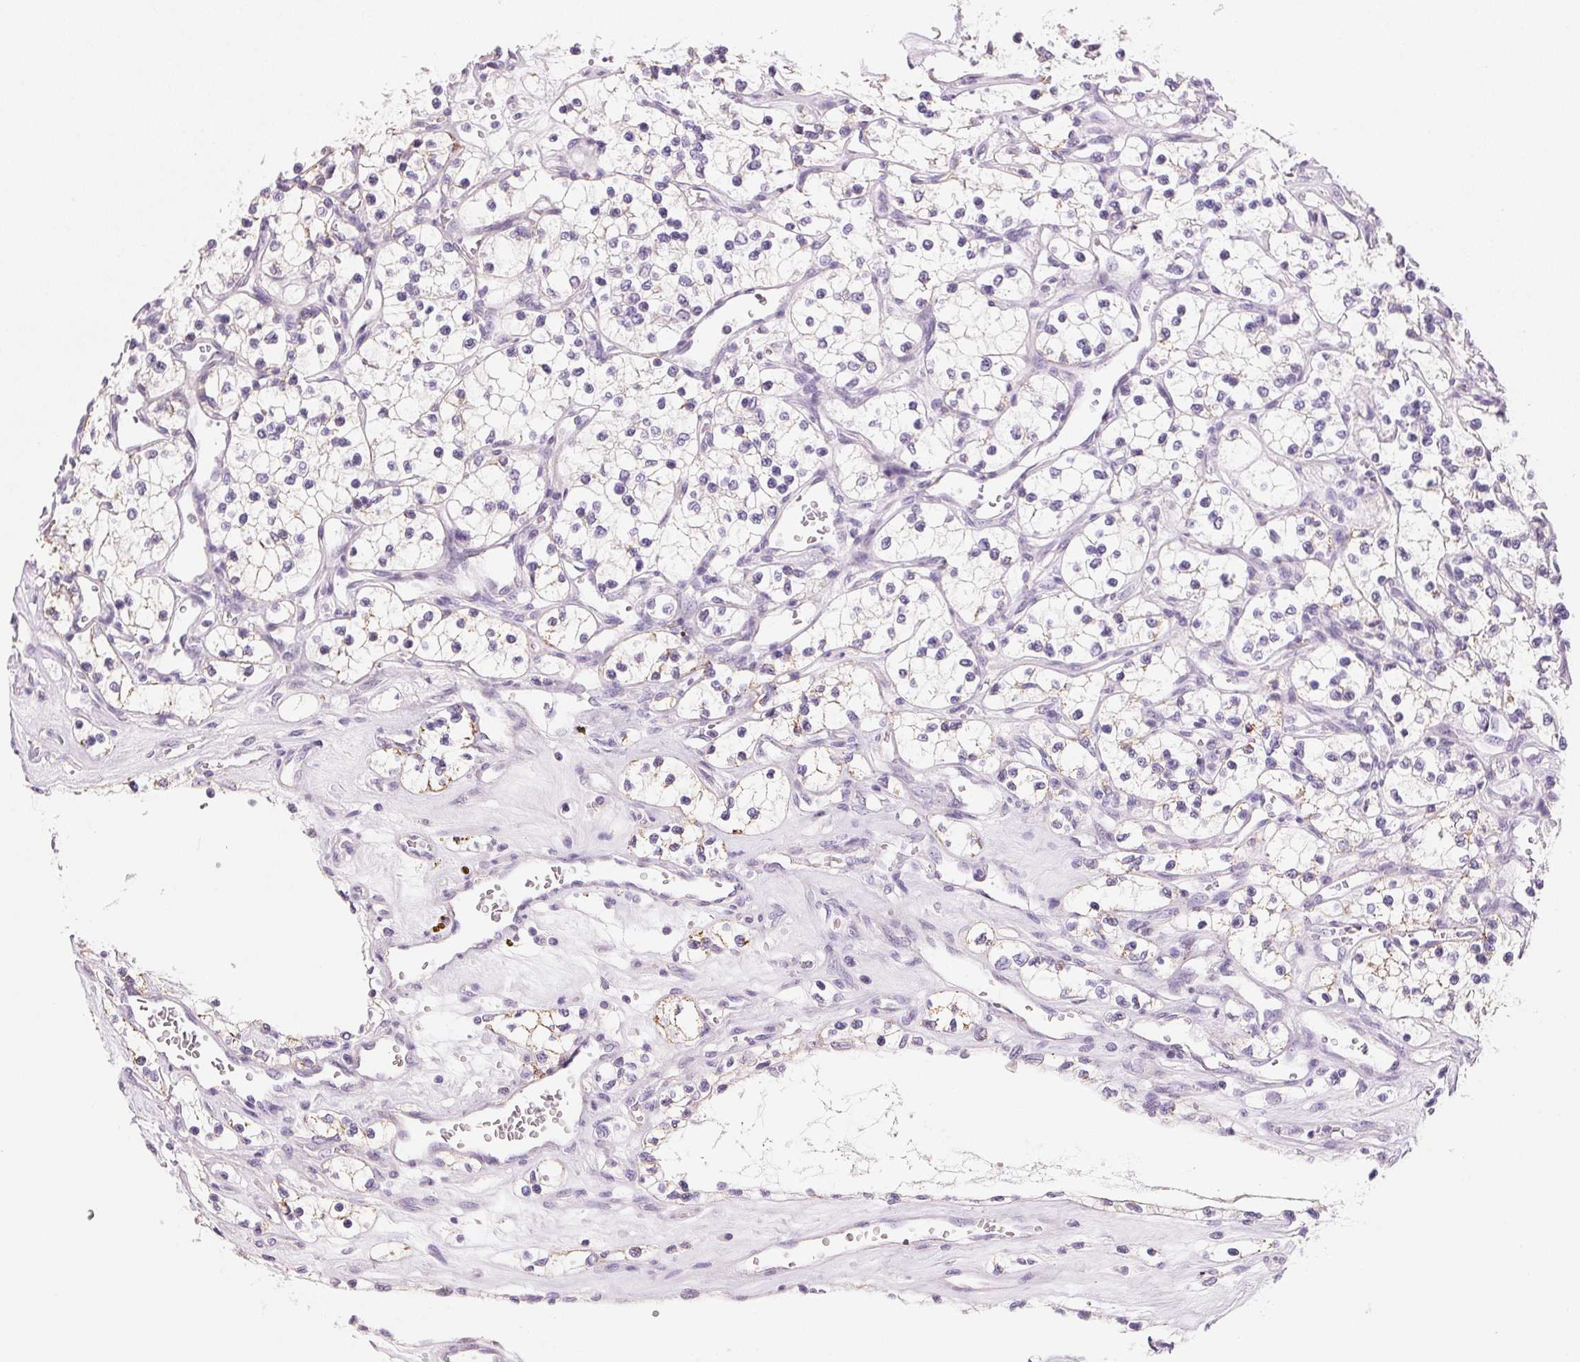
{"staining": {"intensity": "negative", "quantity": "none", "location": "none"}, "tissue": "renal cancer", "cell_type": "Tumor cells", "image_type": "cancer", "snomed": [{"axis": "morphology", "description": "Adenocarcinoma, NOS"}, {"axis": "topography", "description": "Kidney"}], "caption": "The IHC image has no significant expression in tumor cells of adenocarcinoma (renal) tissue.", "gene": "CYP11B1", "patient": {"sex": "female", "age": 69}}